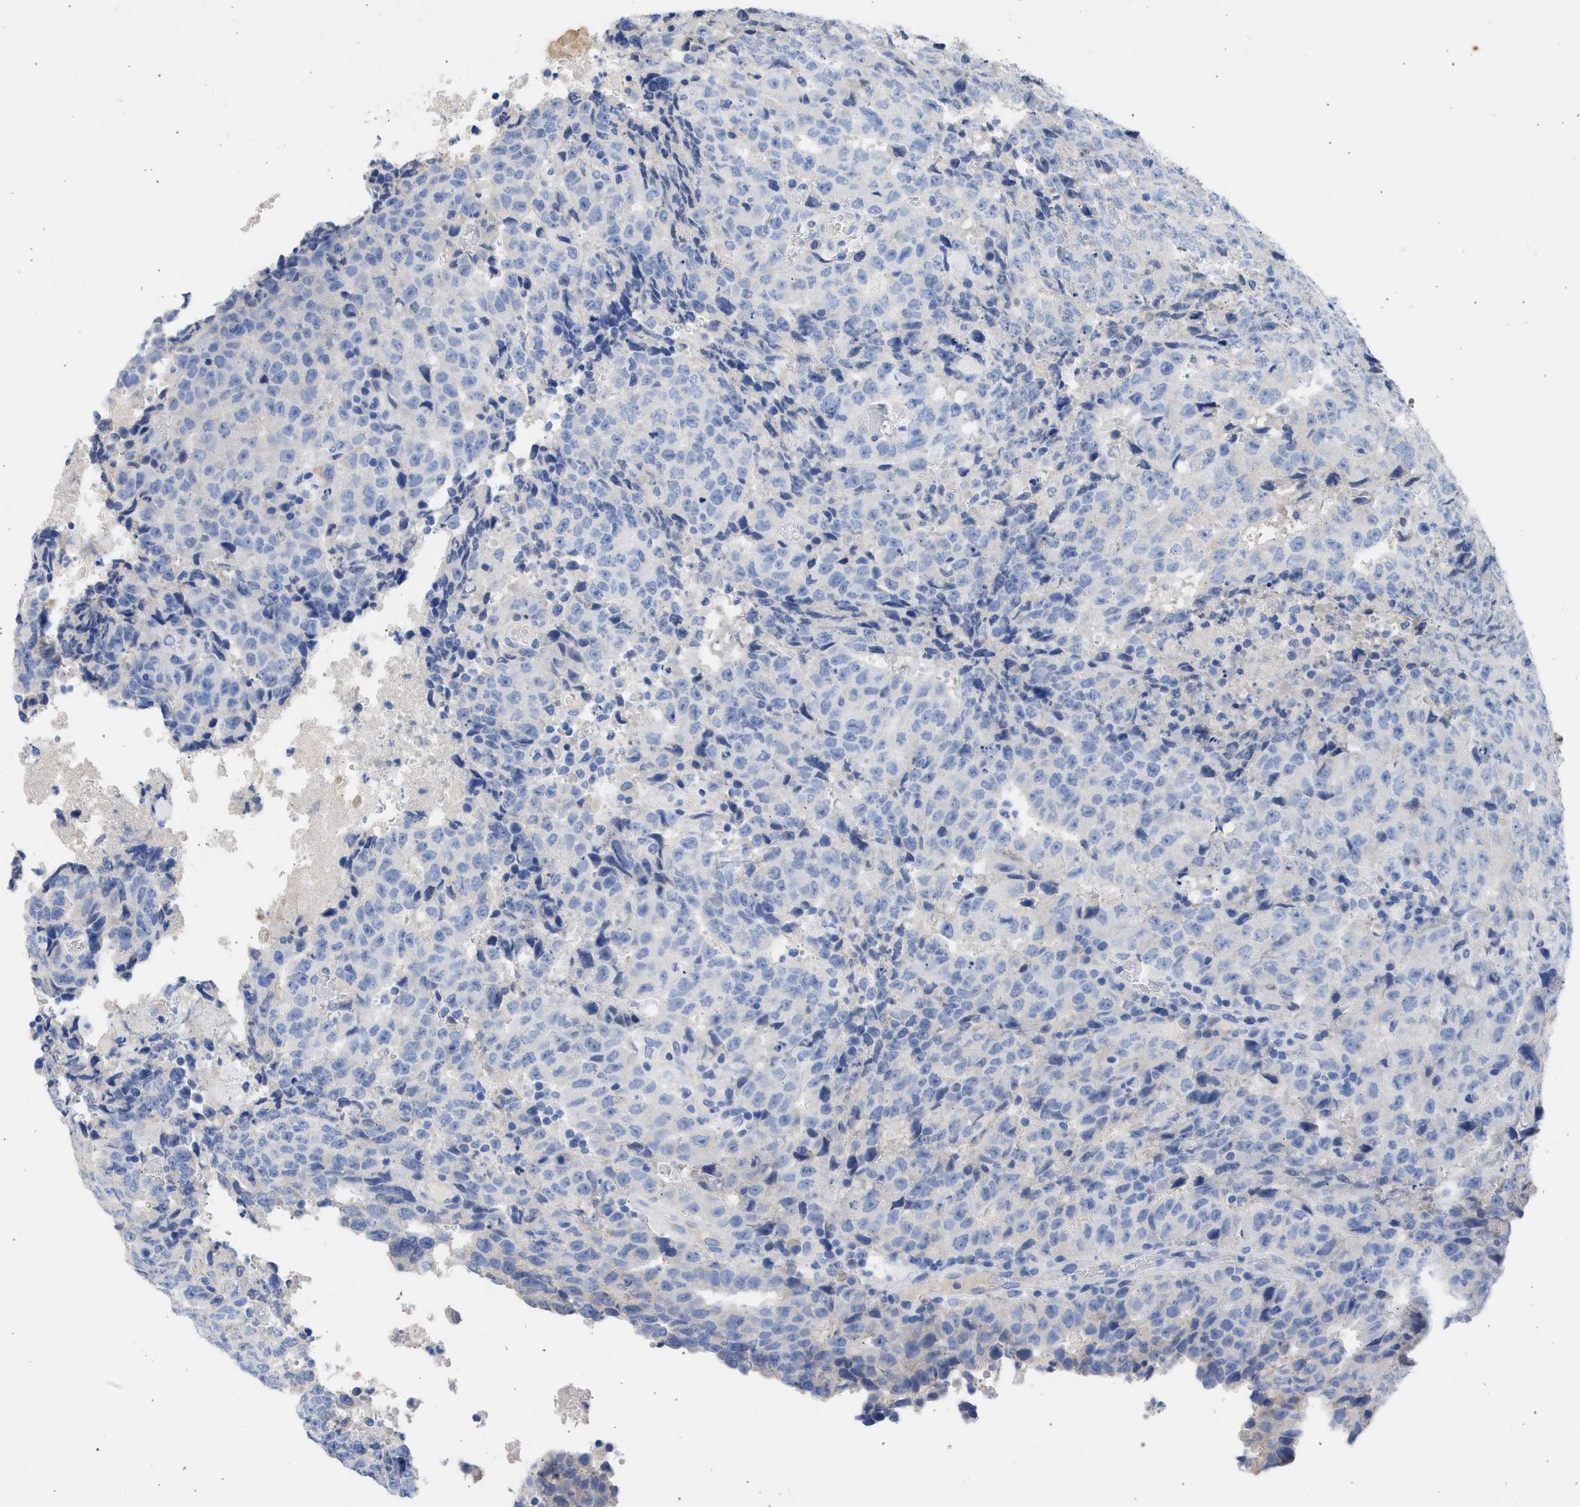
{"staining": {"intensity": "negative", "quantity": "none", "location": "none"}, "tissue": "testis cancer", "cell_type": "Tumor cells", "image_type": "cancer", "snomed": [{"axis": "morphology", "description": "Necrosis, NOS"}, {"axis": "morphology", "description": "Carcinoma, Embryonal, NOS"}, {"axis": "topography", "description": "Testis"}], "caption": "Micrograph shows no significant protein expression in tumor cells of testis cancer (embryonal carcinoma).", "gene": "RSPH1", "patient": {"sex": "male", "age": 19}}